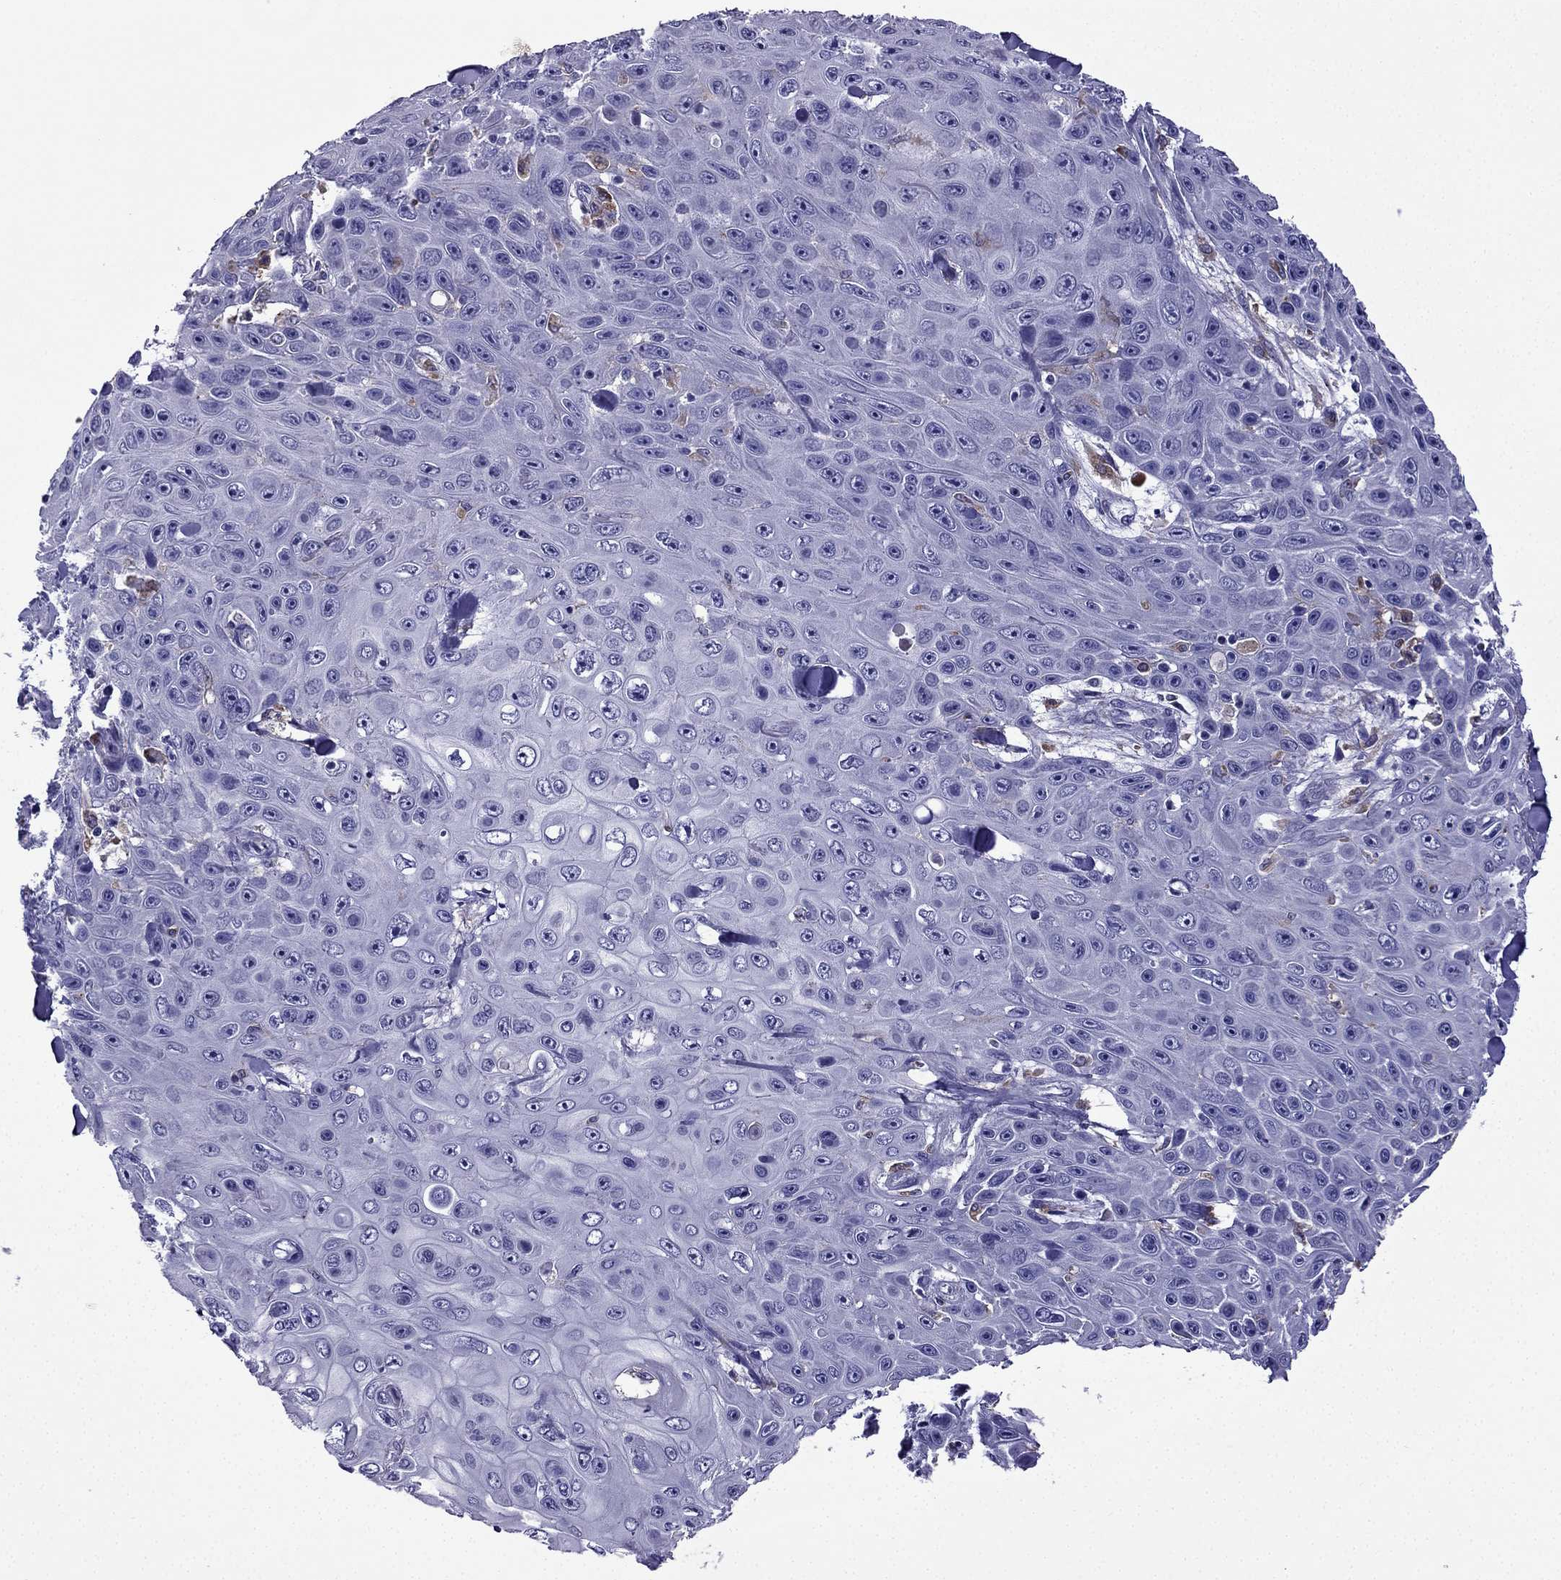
{"staining": {"intensity": "negative", "quantity": "none", "location": "none"}, "tissue": "skin cancer", "cell_type": "Tumor cells", "image_type": "cancer", "snomed": [{"axis": "morphology", "description": "Squamous cell carcinoma, NOS"}, {"axis": "topography", "description": "Skin"}], "caption": "The micrograph shows no staining of tumor cells in skin squamous cell carcinoma.", "gene": "TSSK4", "patient": {"sex": "male", "age": 82}}